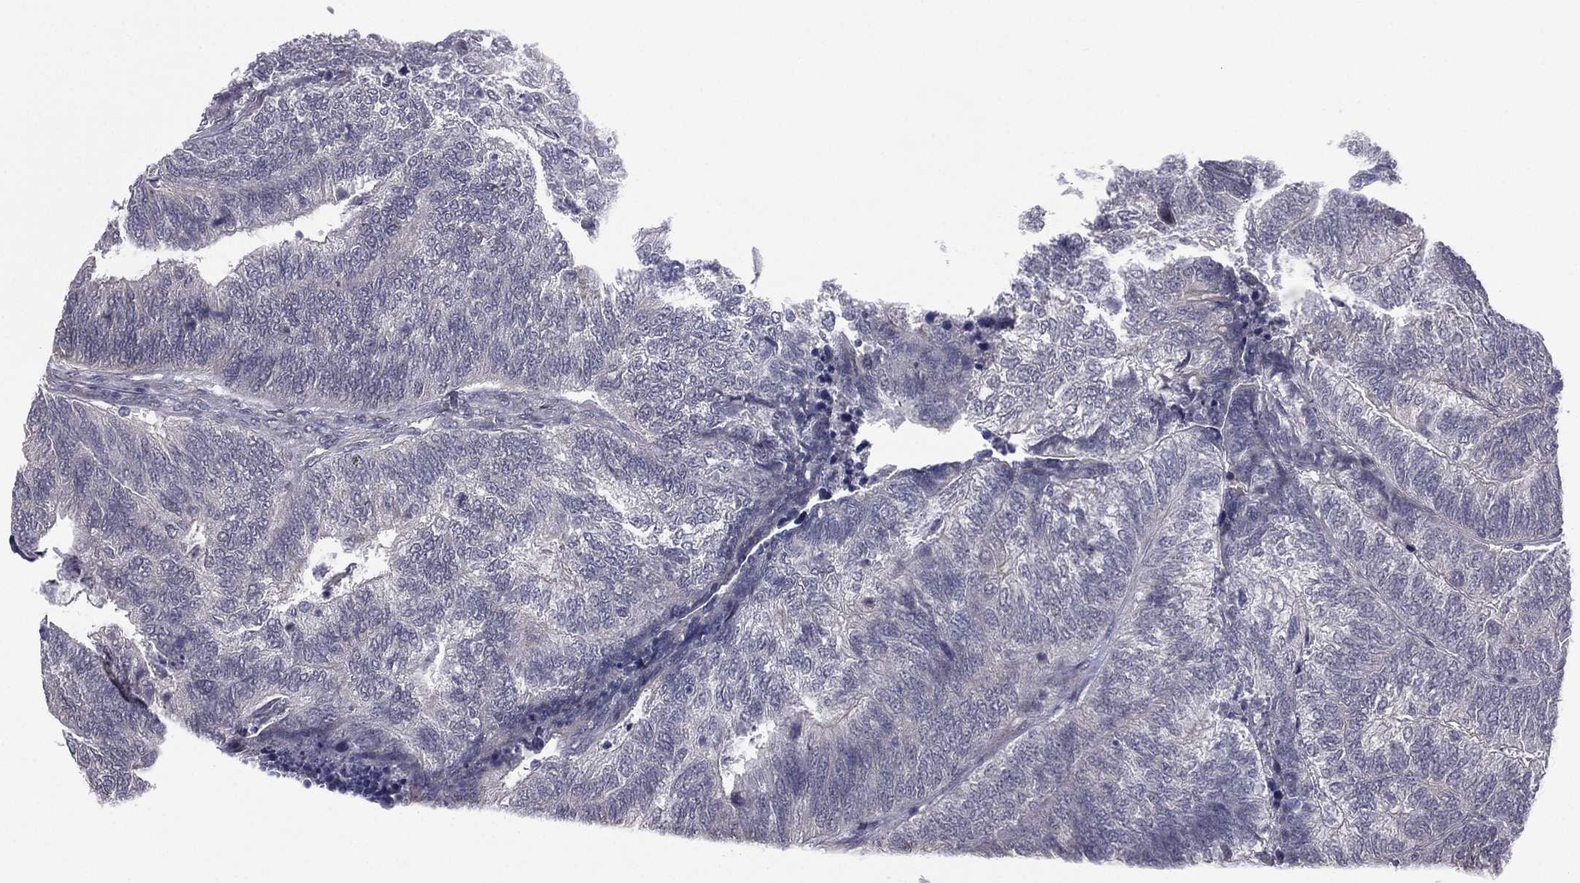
{"staining": {"intensity": "negative", "quantity": "none", "location": "none"}, "tissue": "colorectal cancer", "cell_type": "Tumor cells", "image_type": "cancer", "snomed": [{"axis": "morphology", "description": "Adenocarcinoma, NOS"}, {"axis": "topography", "description": "Colon"}], "caption": "Immunohistochemistry (IHC) photomicrograph of neoplastic tissue: colorectal cancer stained with DAB exhibits no significant protein staining in tumor cells.", "gene": "ACTRT2", "patient": {"sex": "female", "age": 67}}